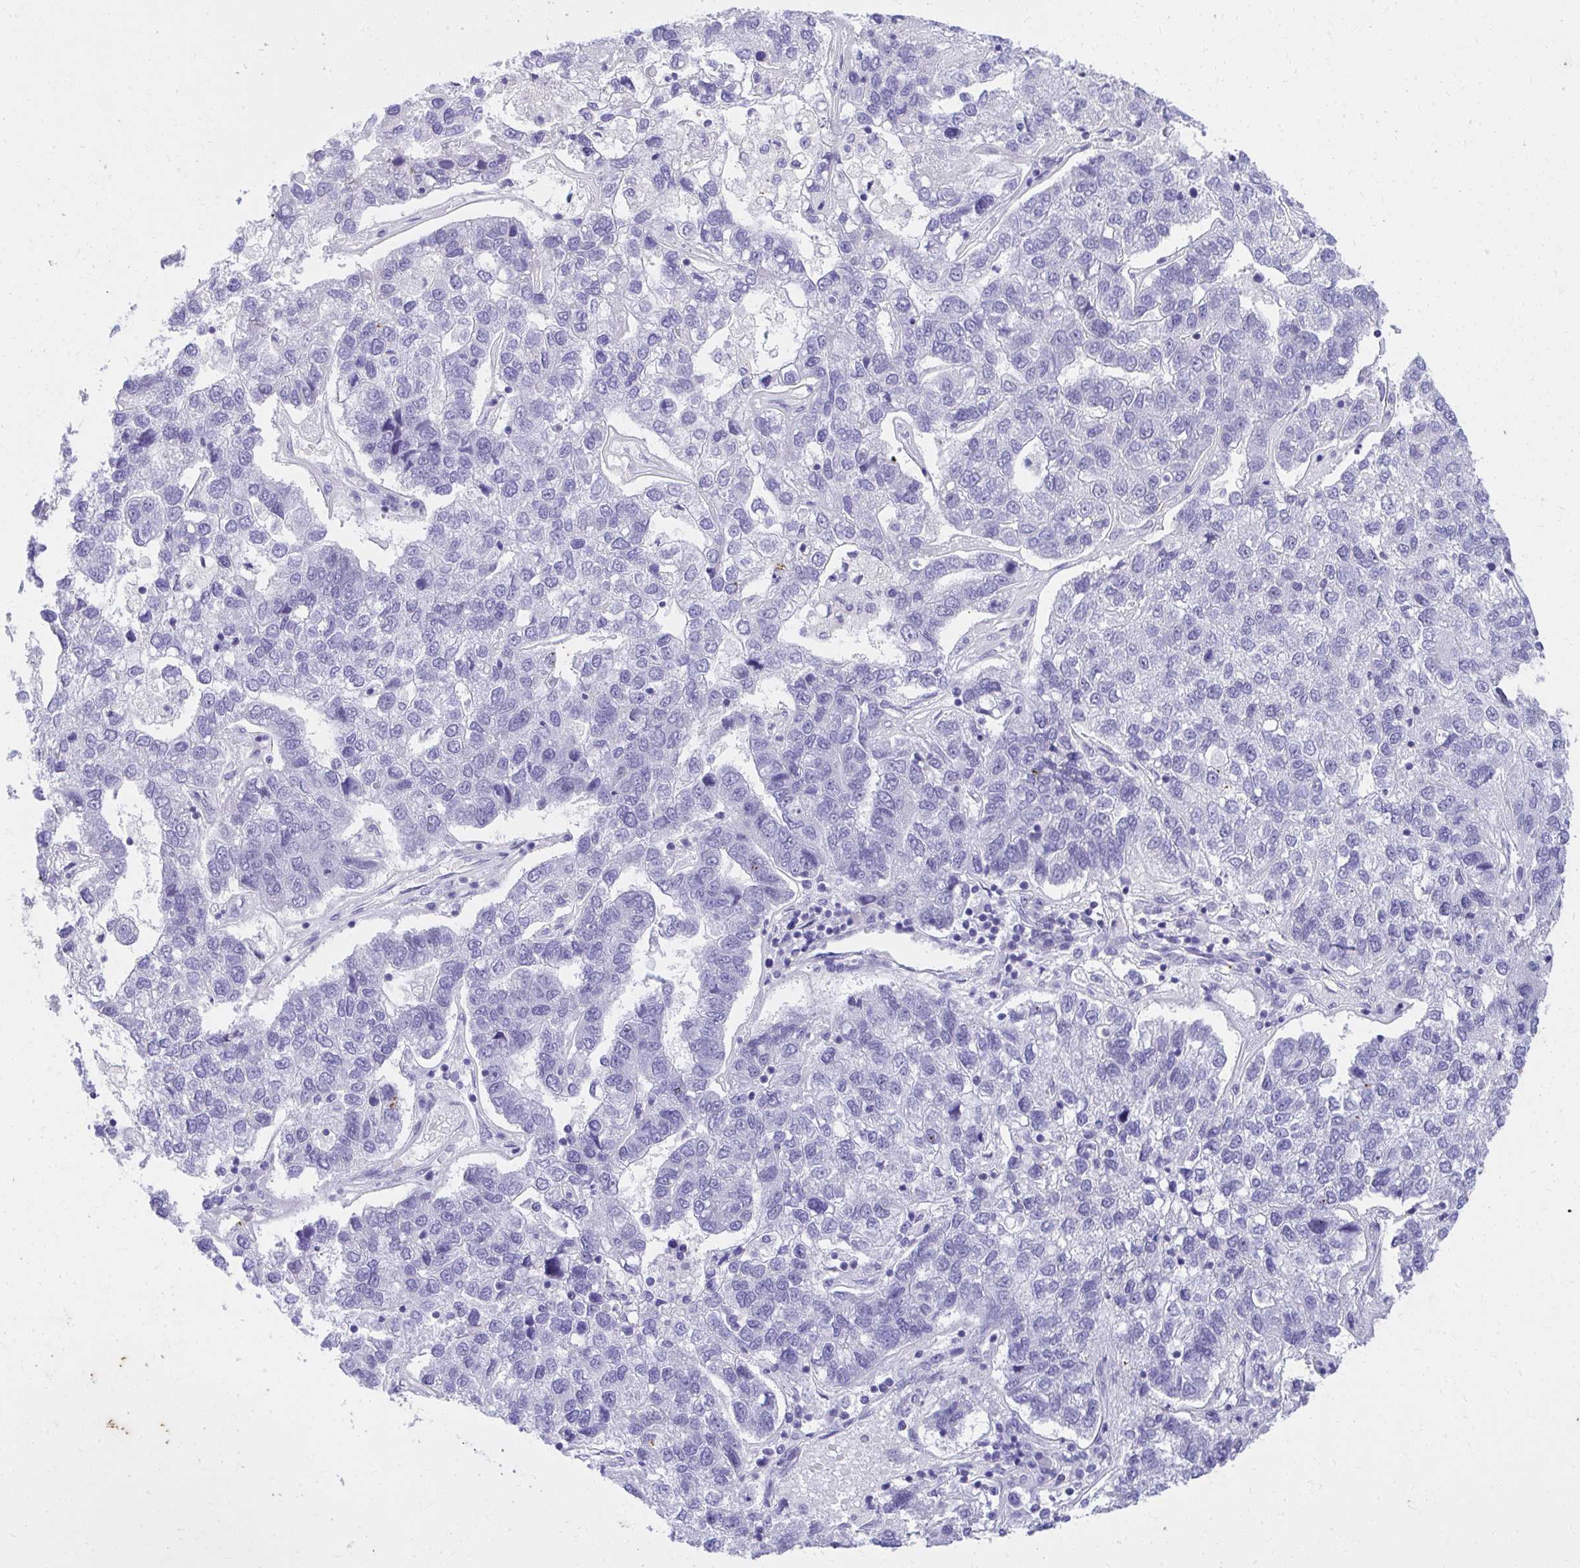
{"staining": {"intensity": "negative", "quantity": "none", "location": "none"}, "tissue": "pancreatic cancer", "cell_type": "Tumor cells", "image_type": "cancer", "snomed": [{"axis": "morphology", "description": "Adenocarcinoma, NOS"}, {"axis": "topography", "description": "Pancreas"}], "caption": "Immunohistochemical staining of pancreatic adenocarcinoma demonstrates no significant staining in tumor cells.", "gene": "KLK1", "patient": {"sex": "female", "age": 61}}